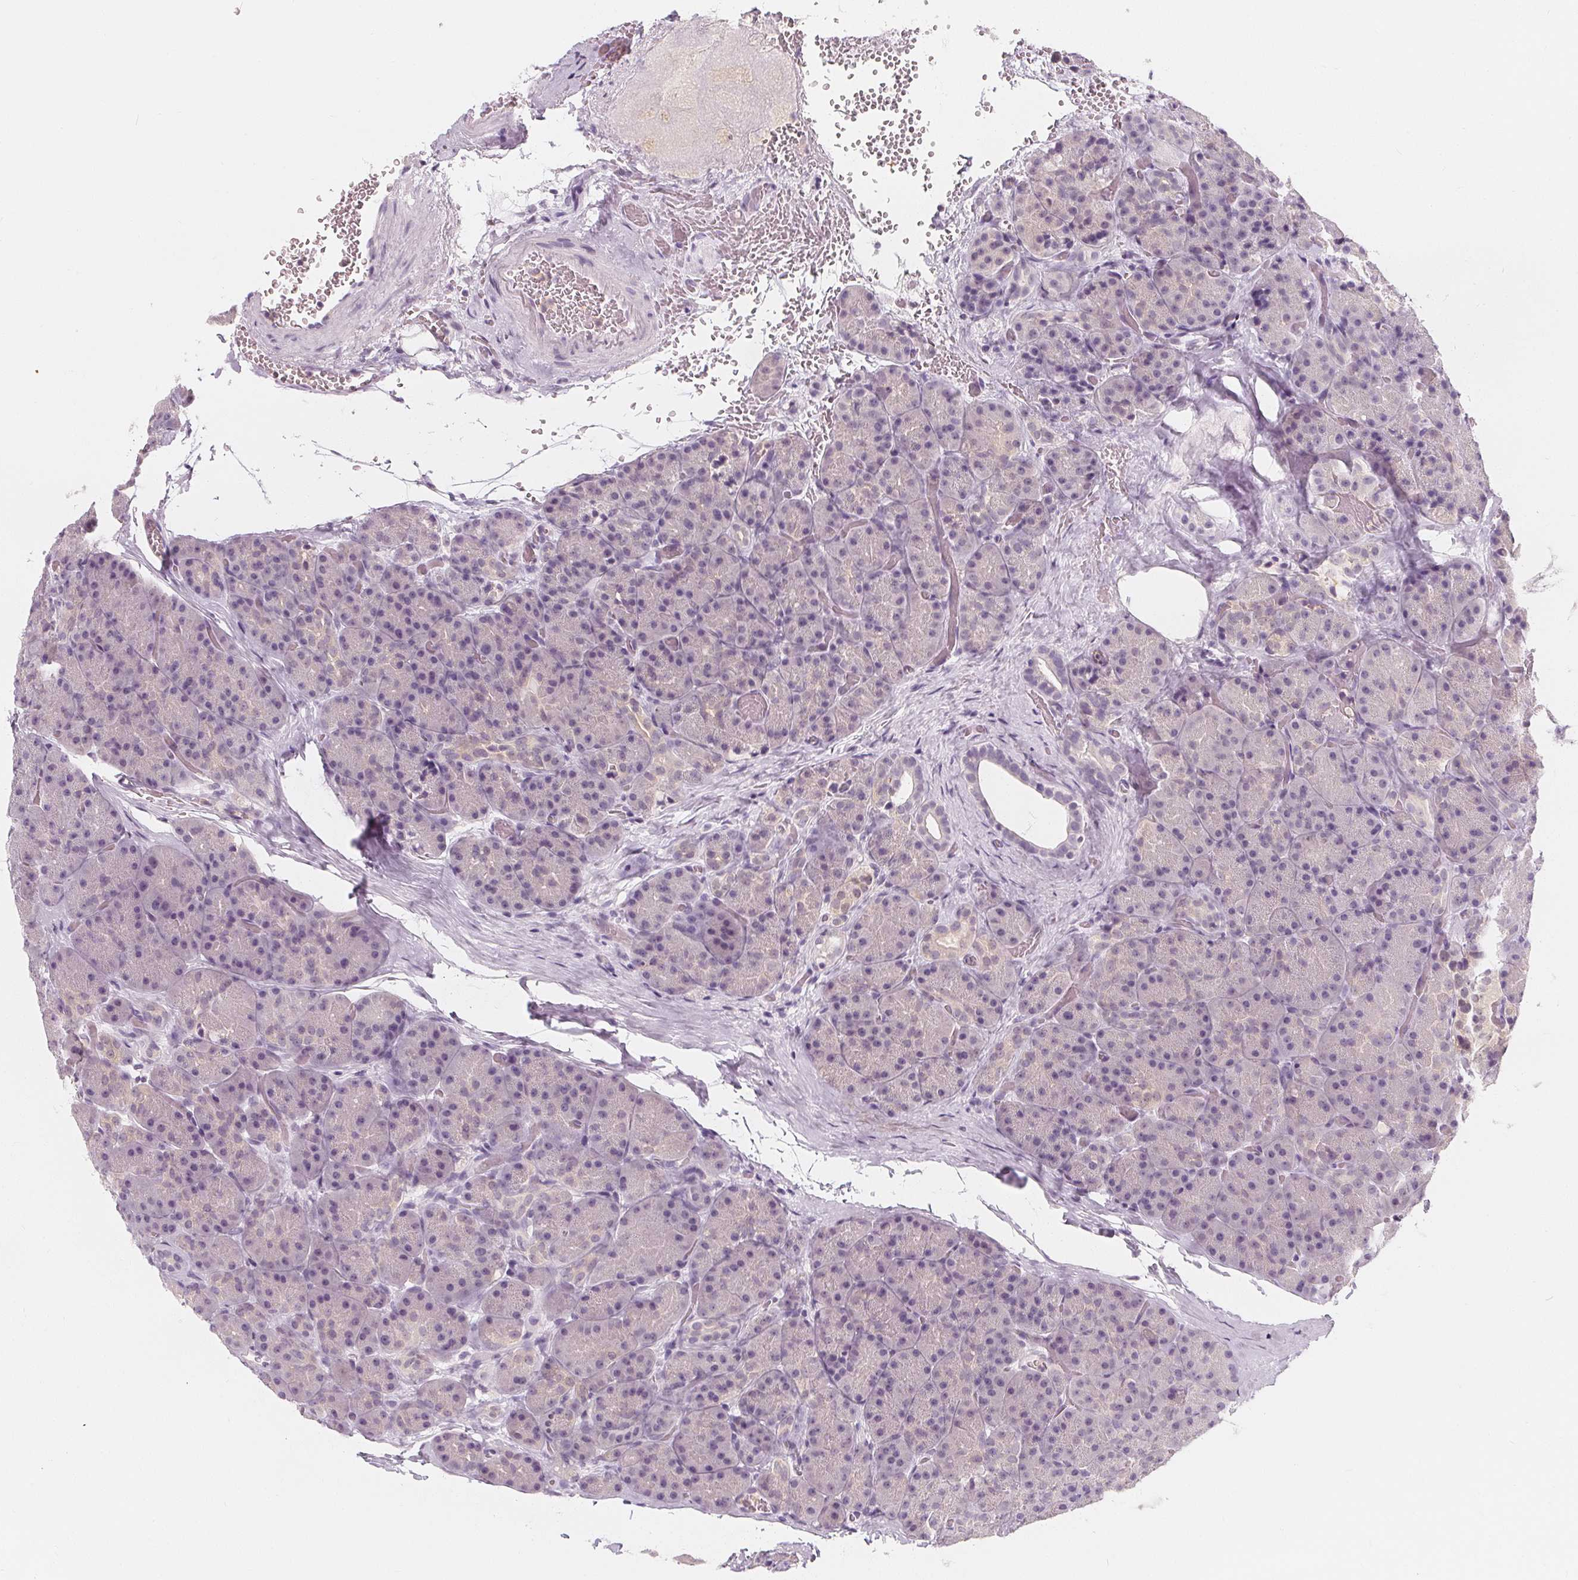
{"staining": {"intensity": "negative", "quantity": "none", "location": "none"}, "tissue": "pancreas", "cell_type": "Exocrine glandular cells", "image_type": "normal", "snomed": [{"axis": "morphology", "description": "Normal tissue, NOS"}, {"axis": "topography", "description": "Pancreas"}], "caption": "The image reveals no significant staining in exocrine glandular cells of pancreas.", "gene": "UGP2", "patient": {"sex": "male", "age": 57}}